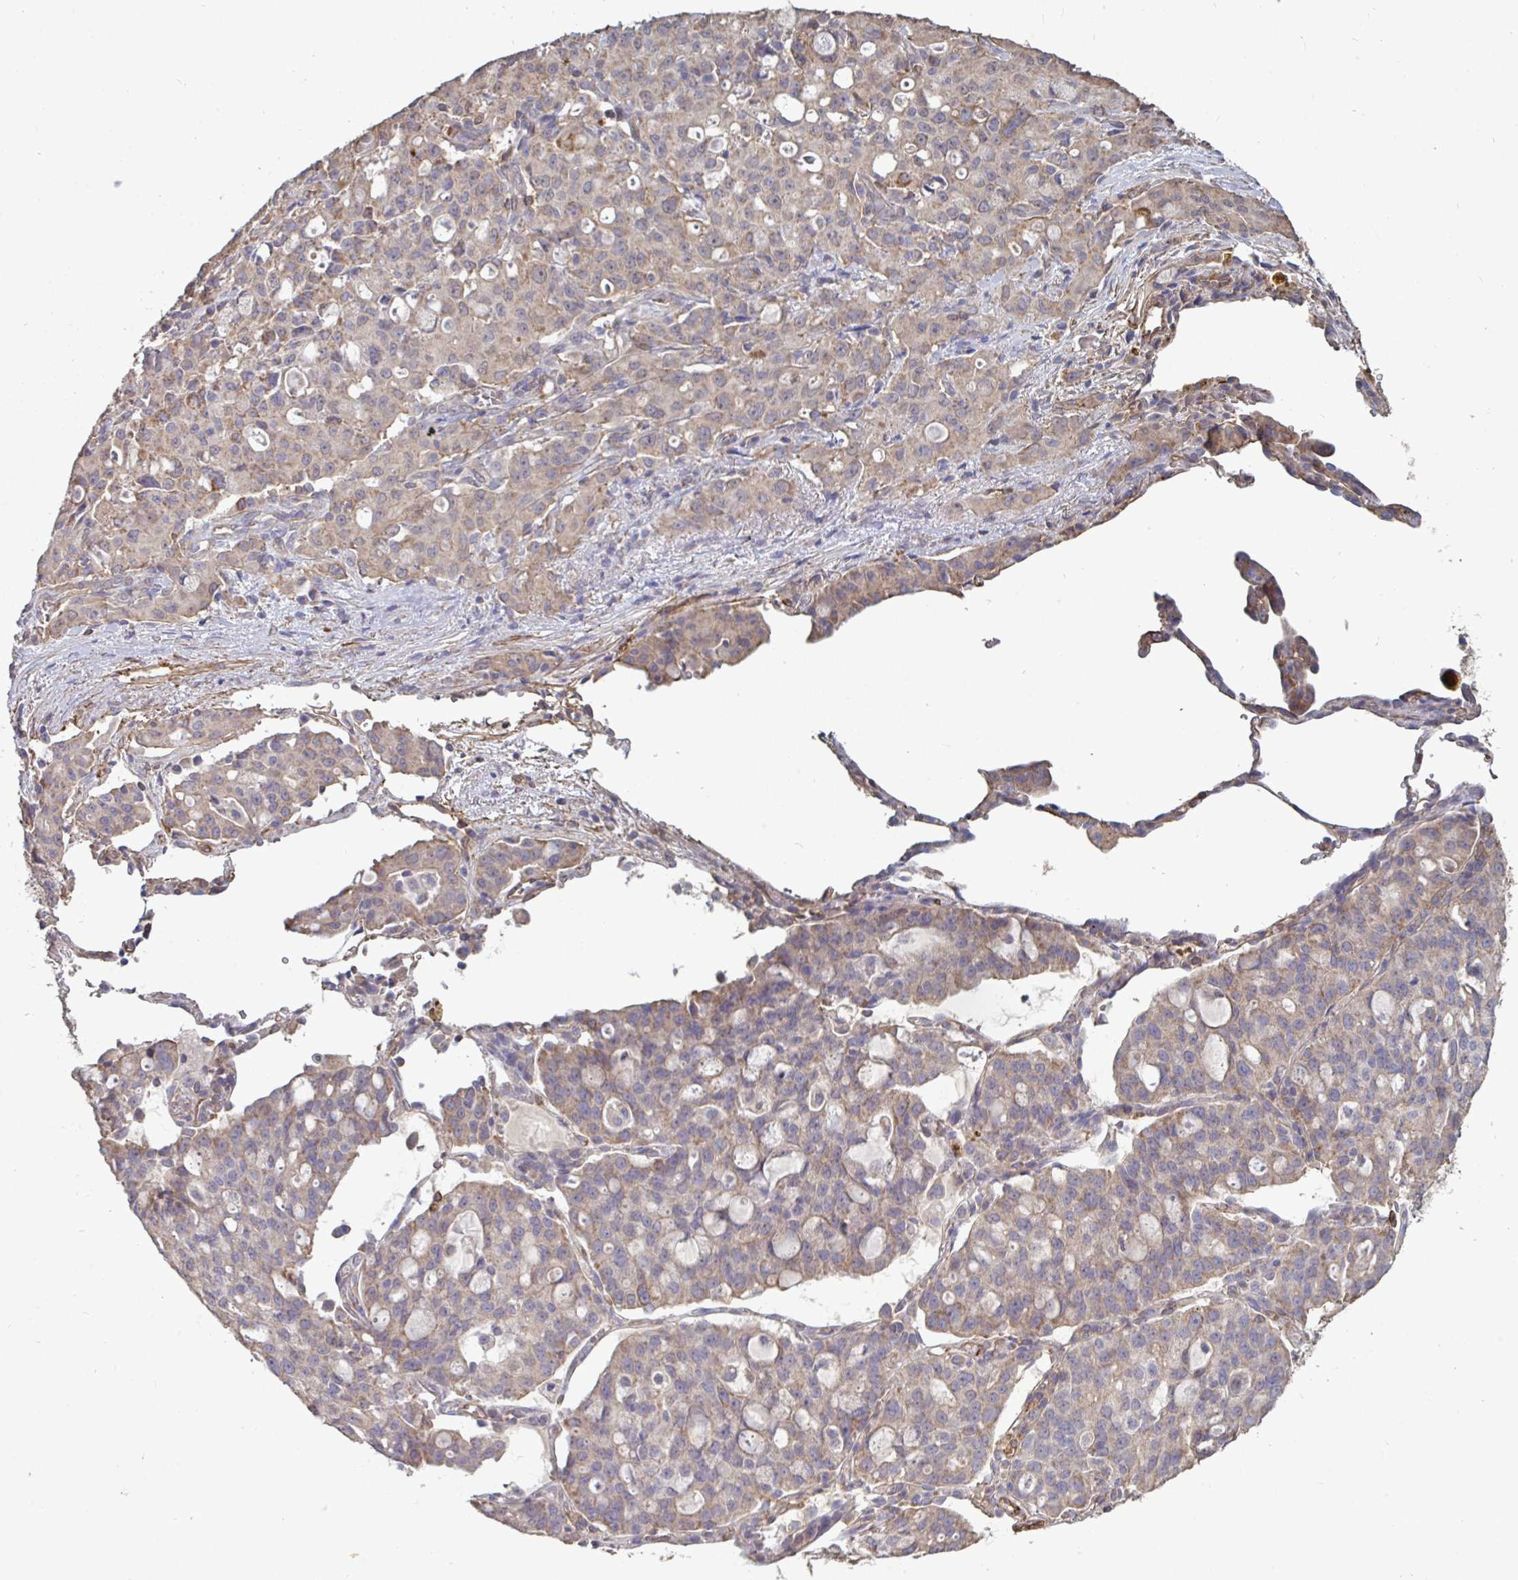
{"staining": {"intensity": "weak", "quantity": "<25%", "location": "cytoplasmic/membranous"}, "tissue": "lung cancer", "cell_type": "Tumor cells", "image_type": "cancer", "snomed": [{"axis": "morphology", "description": "Adenocarcinoma, NOS"}, {"axis": "topography", "description": "Lung"}], "caption": "Tumor cells are negative for protein expression in human lung adenocarcinoma.", "gene": "ISCU", "patient": {"sex": "female", "age": 44}}